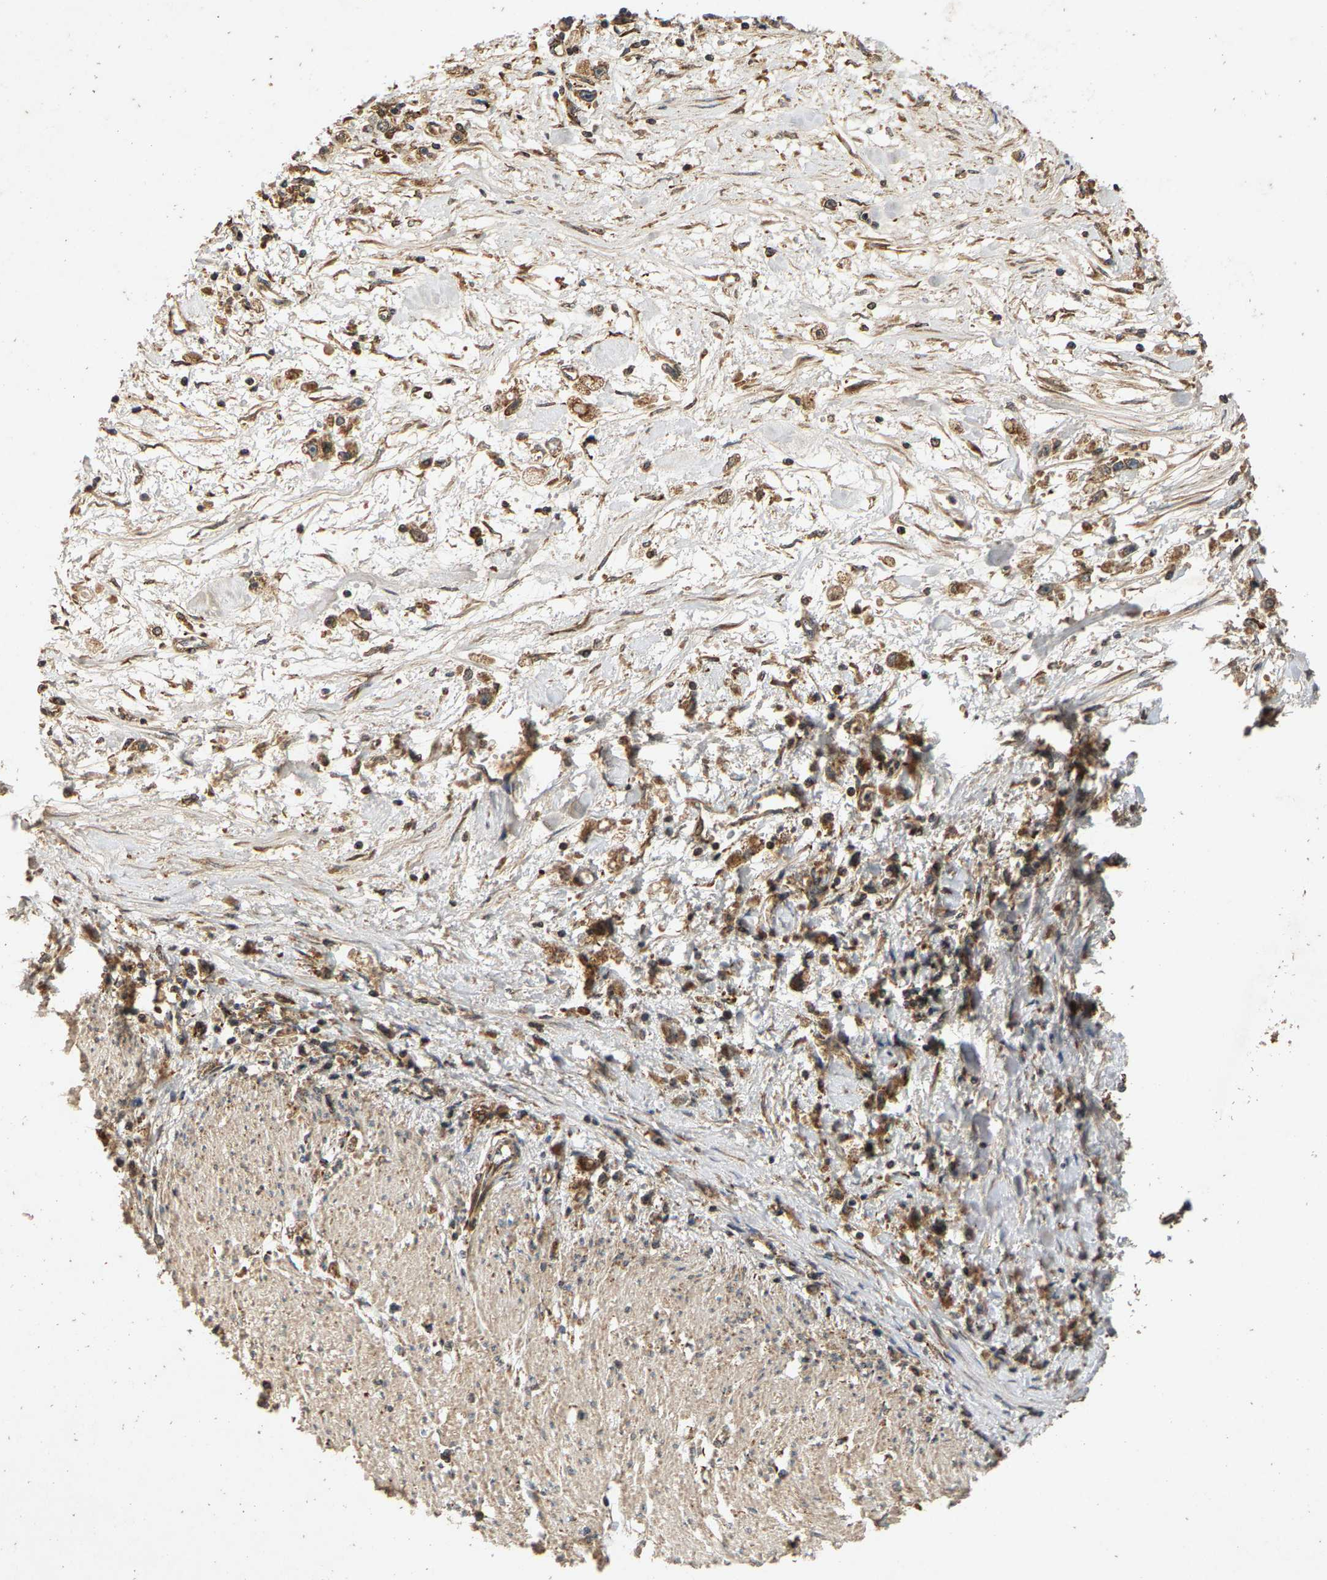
{"staining": {"intensity": "moderate", "quantity": ">75%", "location": "cytoplasmic/membranous"}, "tissue": "stomach cancer", "cell_type": "Tumor cells", "image_type": "cancer", "snomed": [{"axis": "morphology", "description": "Adenocarcinoma, NOS"}, {"axis": "topography", "description": "Stomach"}], "caption": "DAB (3,3'-diaminobenzidine) immunohistochemical staining of human stomach cancer (adenocarcinoma) displays moderate cytoplasmic/membranous protein positivity in about >75% of tumor cells.", "gene": "CIDEC", "patient": {"sex": "female", "age": 59}}